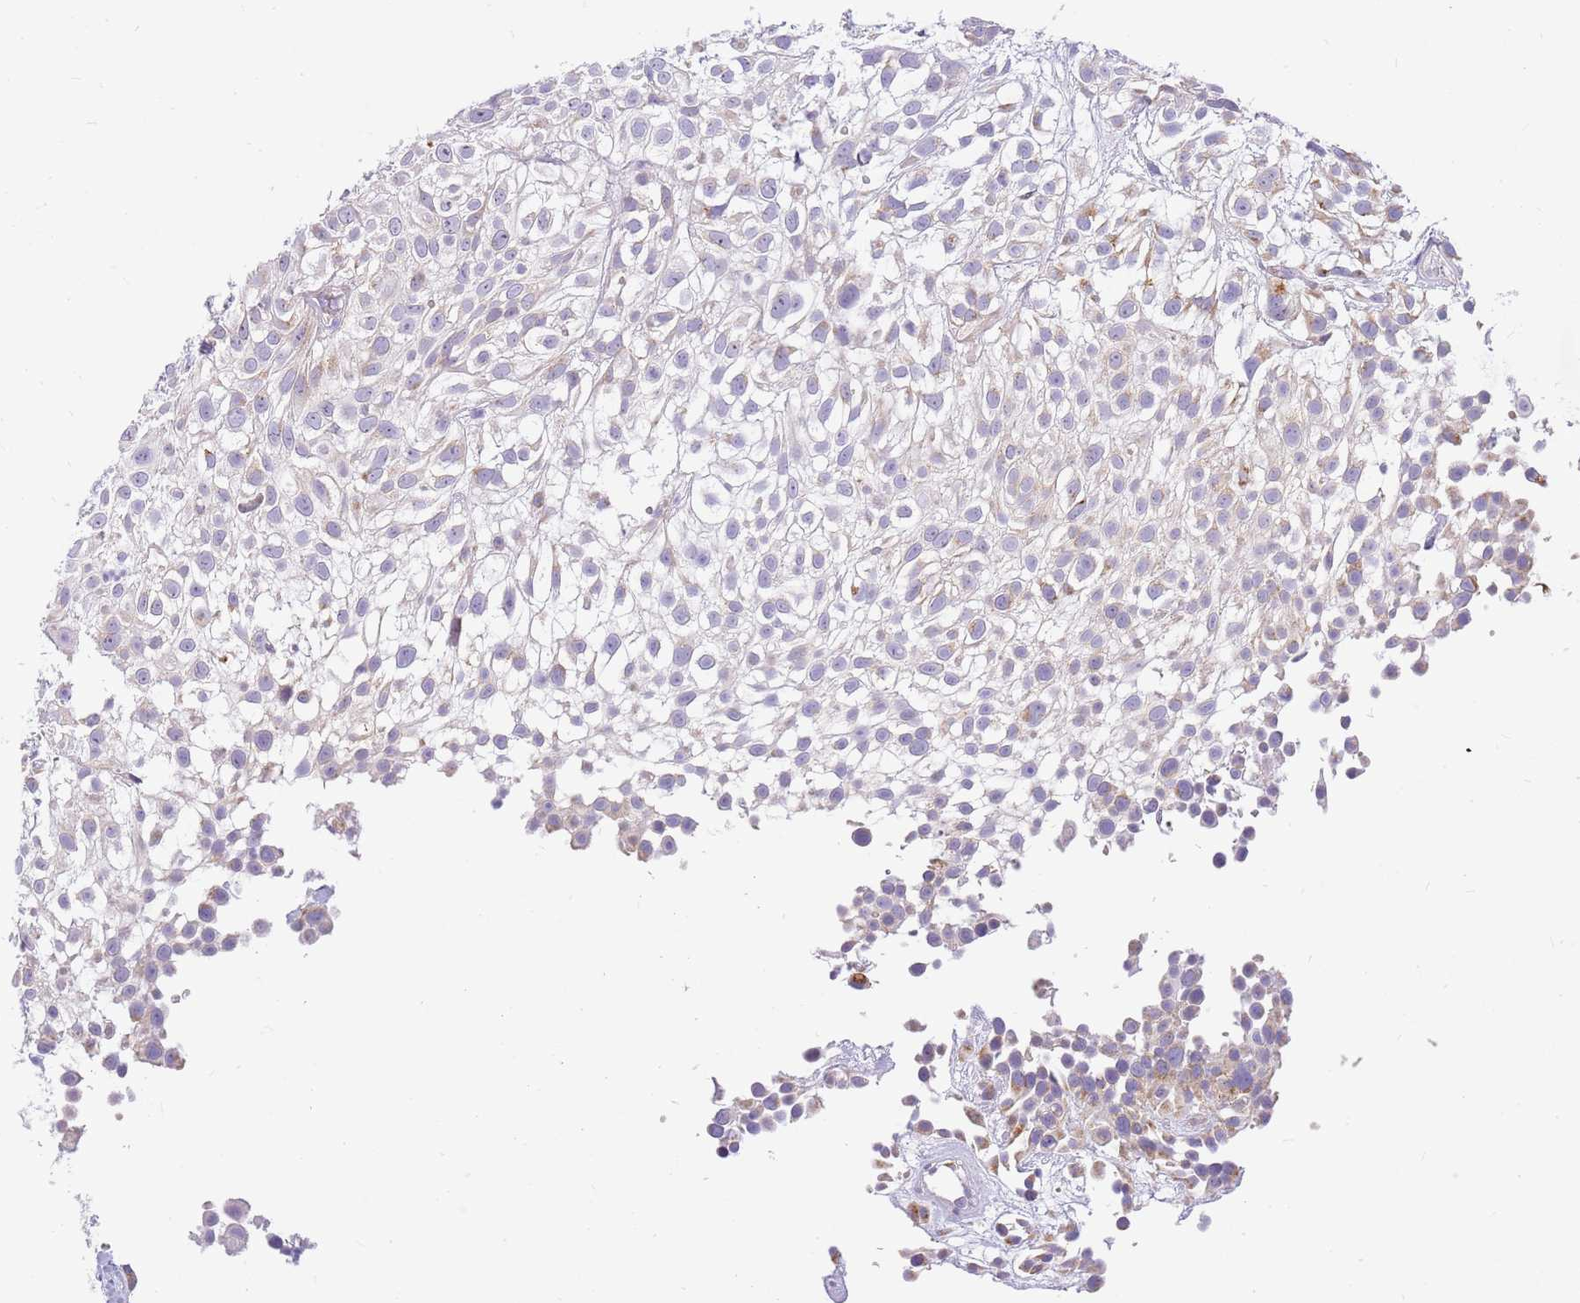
{"staining": {"intensity": "negative", "quantity": "none", "location": "none"}, "tissue": "urothelial cancer", "cell_type": "Tumor cells", "image_type": "cancer", "snomed": [{"axis": "morphology", "description": "Urothelial carcinoma, High grade"}, {"axis": "topography", "description": "Urinary bladder"}], "caption": "DAB immunohistochemical staining of urothelial carcinoma (high-grade) demonstrates no significant staining in tumor cells. Nuclei are stained in blue.", "gene": "DNAJA3", "patient": {"sex": "male", "age": 56}}